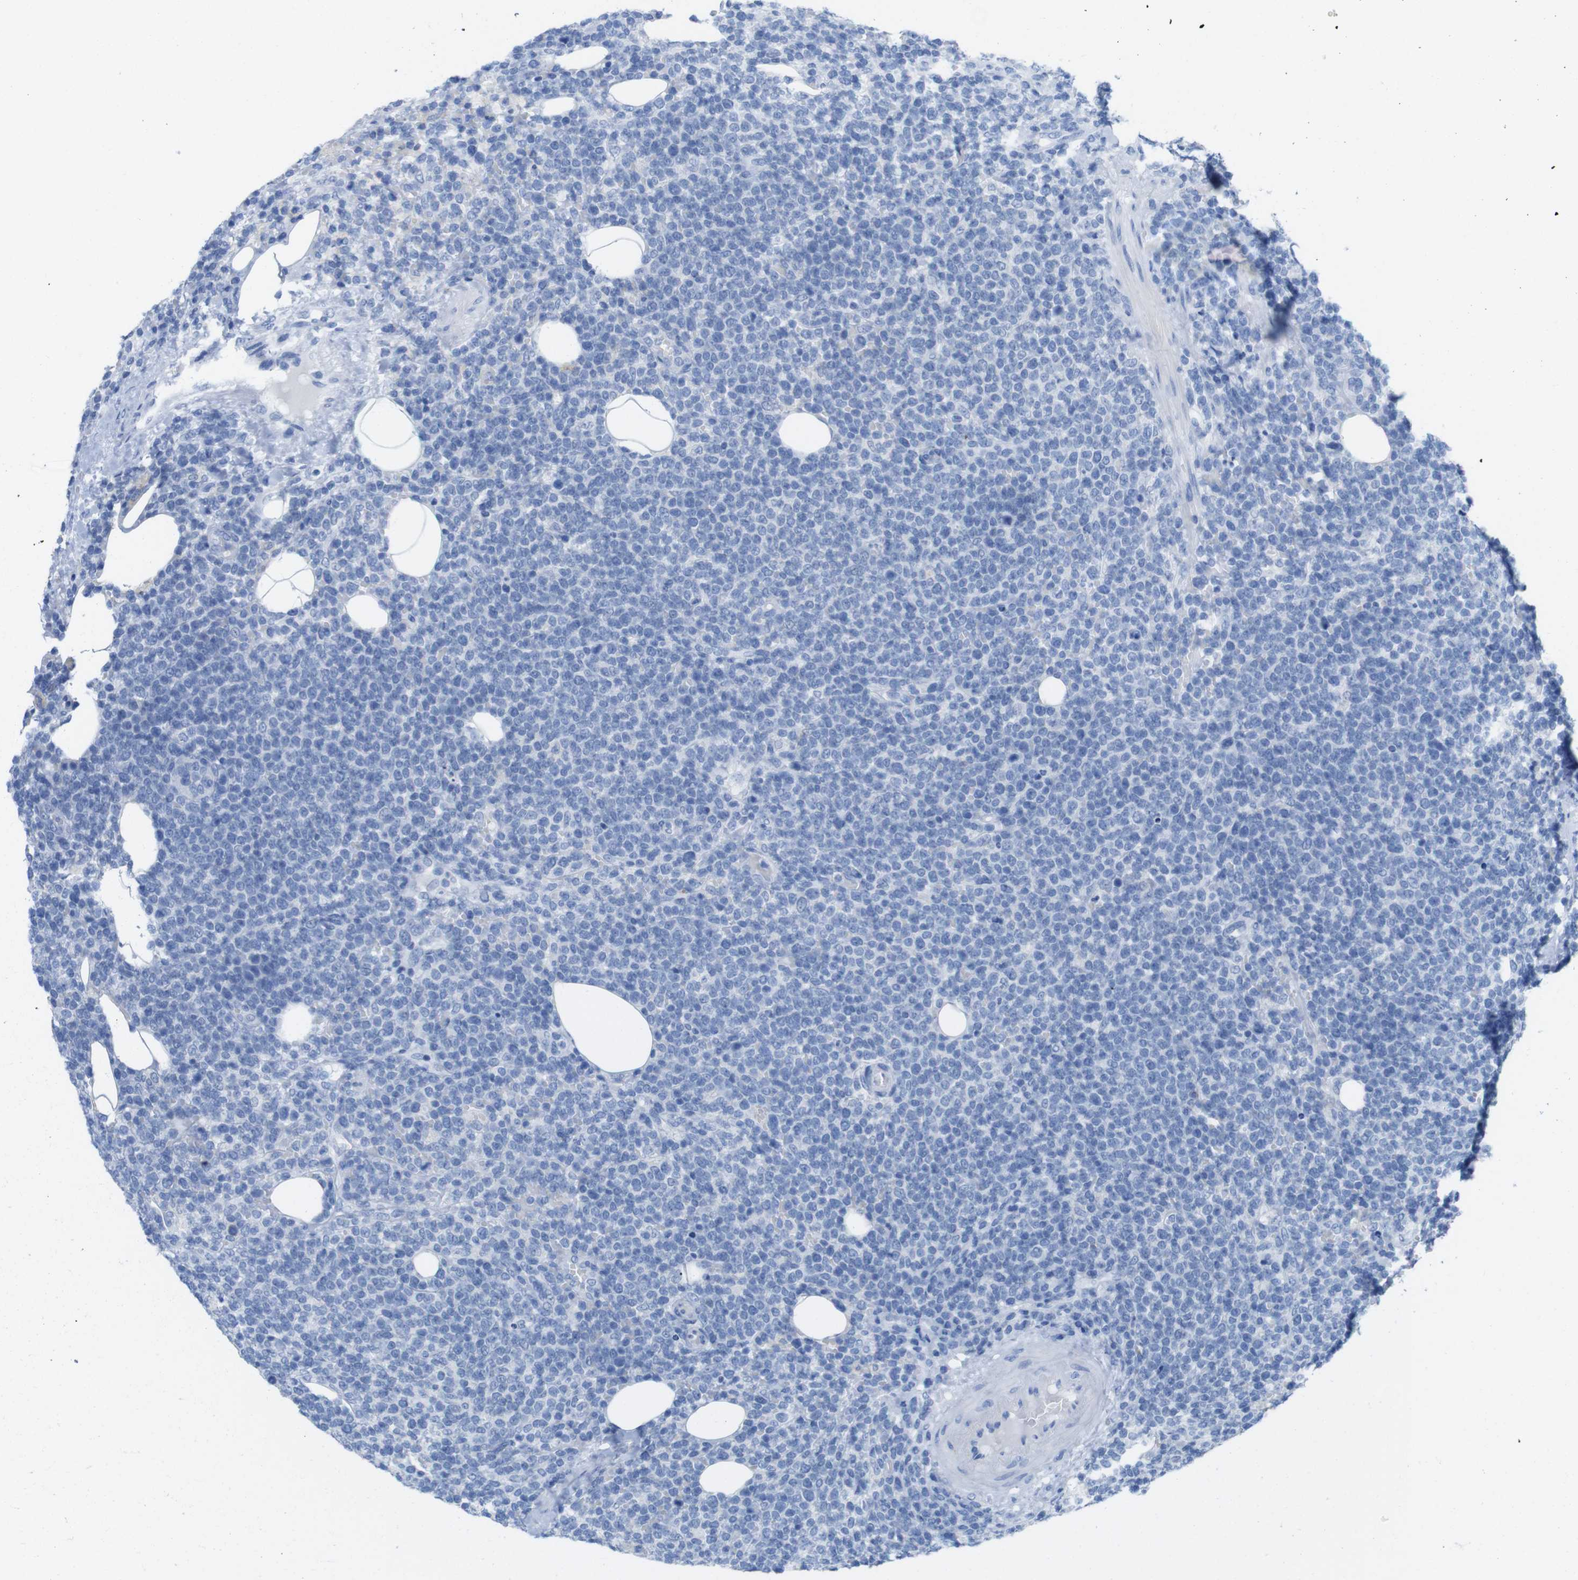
{"staining": {"intensity": "negative", "quantity": "none", "location": "none"}, "tissue": "lymphoma", "cell_type": "Tumor cells", "image_type": "cancer", "snomed": [{"axis": "morphology", "description": "Malignant lymphoma, non-Hodgkin's type, High grade"}, {"axis": "topography", "description": "Lymph node"}], "caption": "This histopathology image is of high-grade malignant lymphoma, non-Hodgkin's type stained with IHC to label a protein in brown with the nuclei are counter-stained blue. There is no expression in tumor cells. (DAB immunohistochemistry, high magnification).", "gene": "LAG3", "patient": {"sex": "male", "age": 61}}